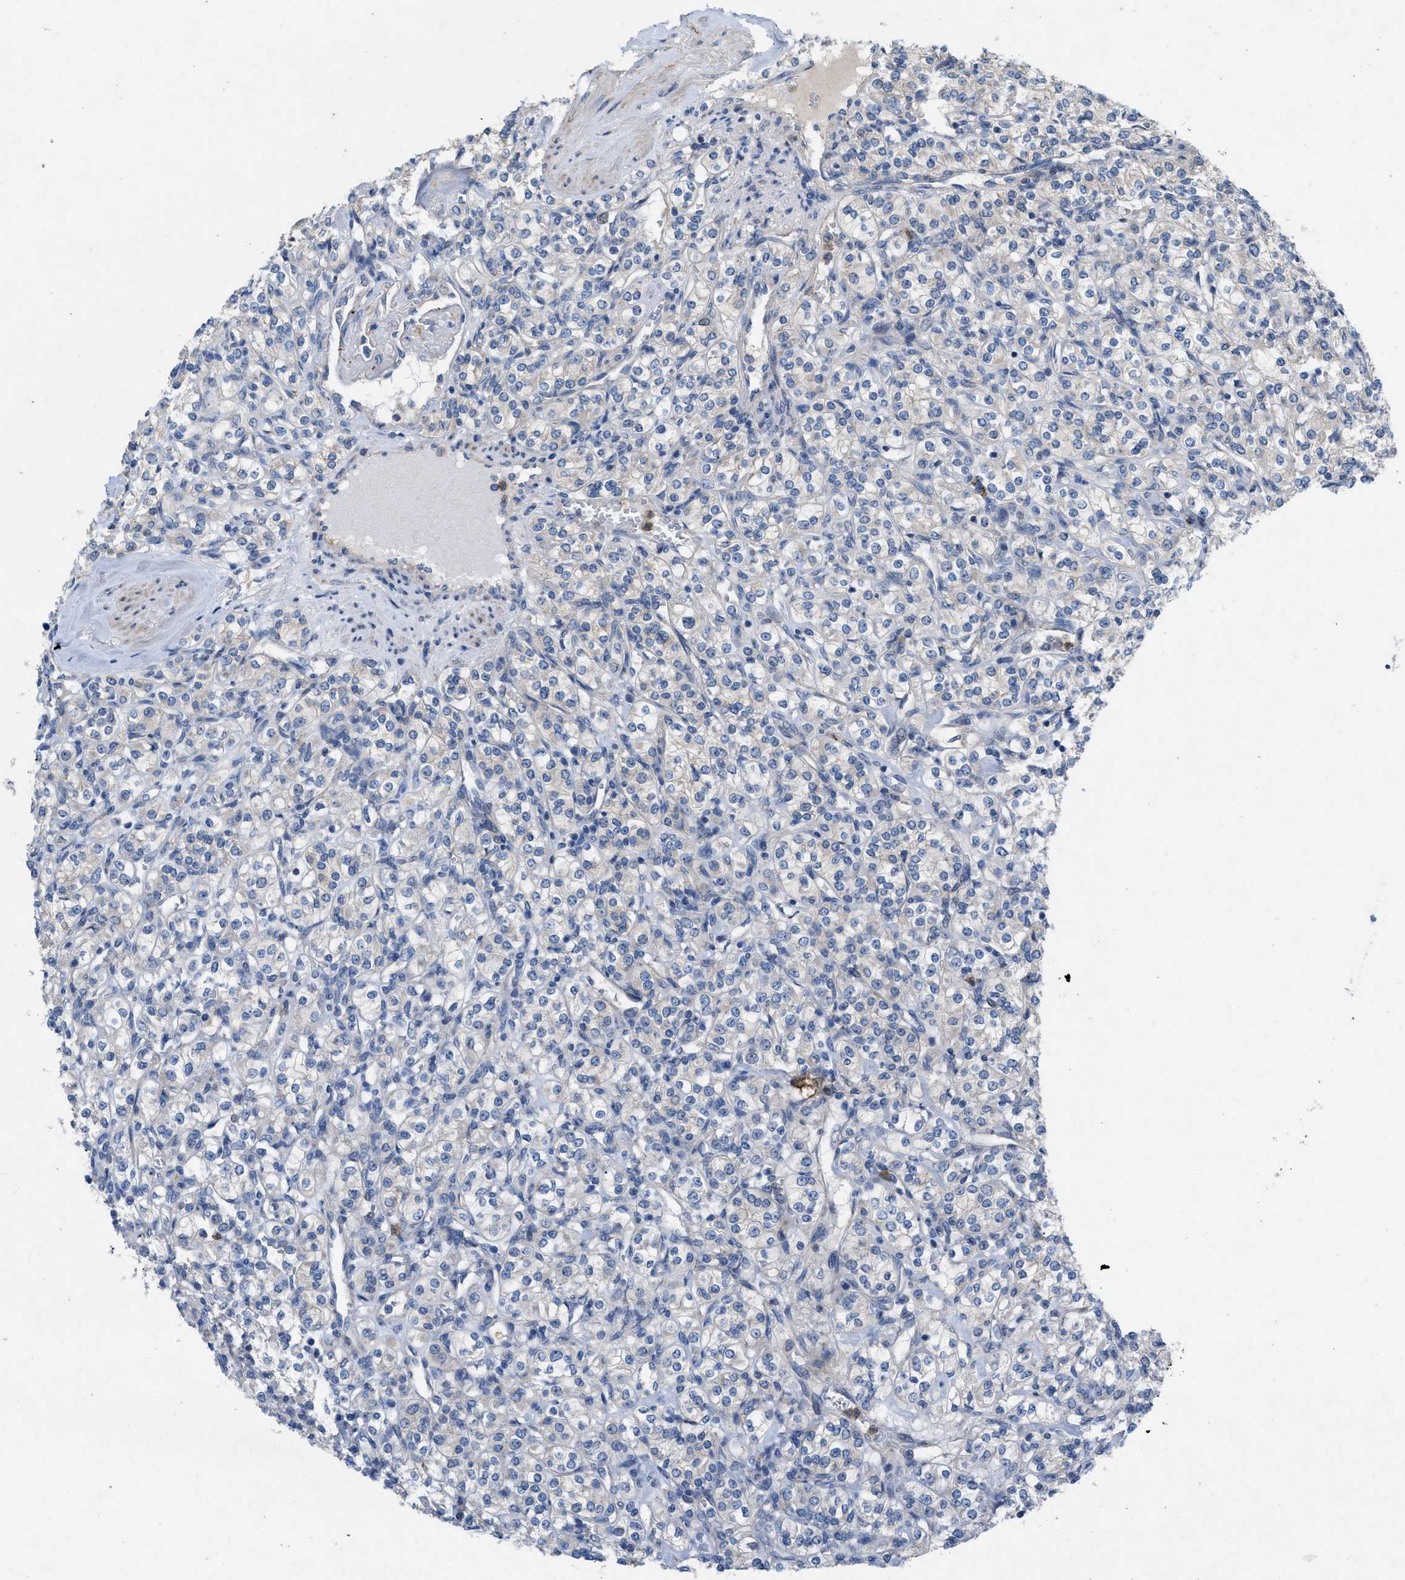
{"staining": {"intensity": "negative", "quantity": "none", "location": "none"}, "tissue": "renal cancer", "cell_type": "Tumor cells", "image_type": "cancer", "snomed": [{"axis": "morphology", "description": "Adenocarcinoma, NOS"}, {"axis": "topography", "description": "Kidney"}], "caption": "Micrograph shows no significant protein expression in tumor cells of renal cancer (adenocarcinoma).", "gene": "PLPPR5", "patient": {"sex": "male", "age": 77}}